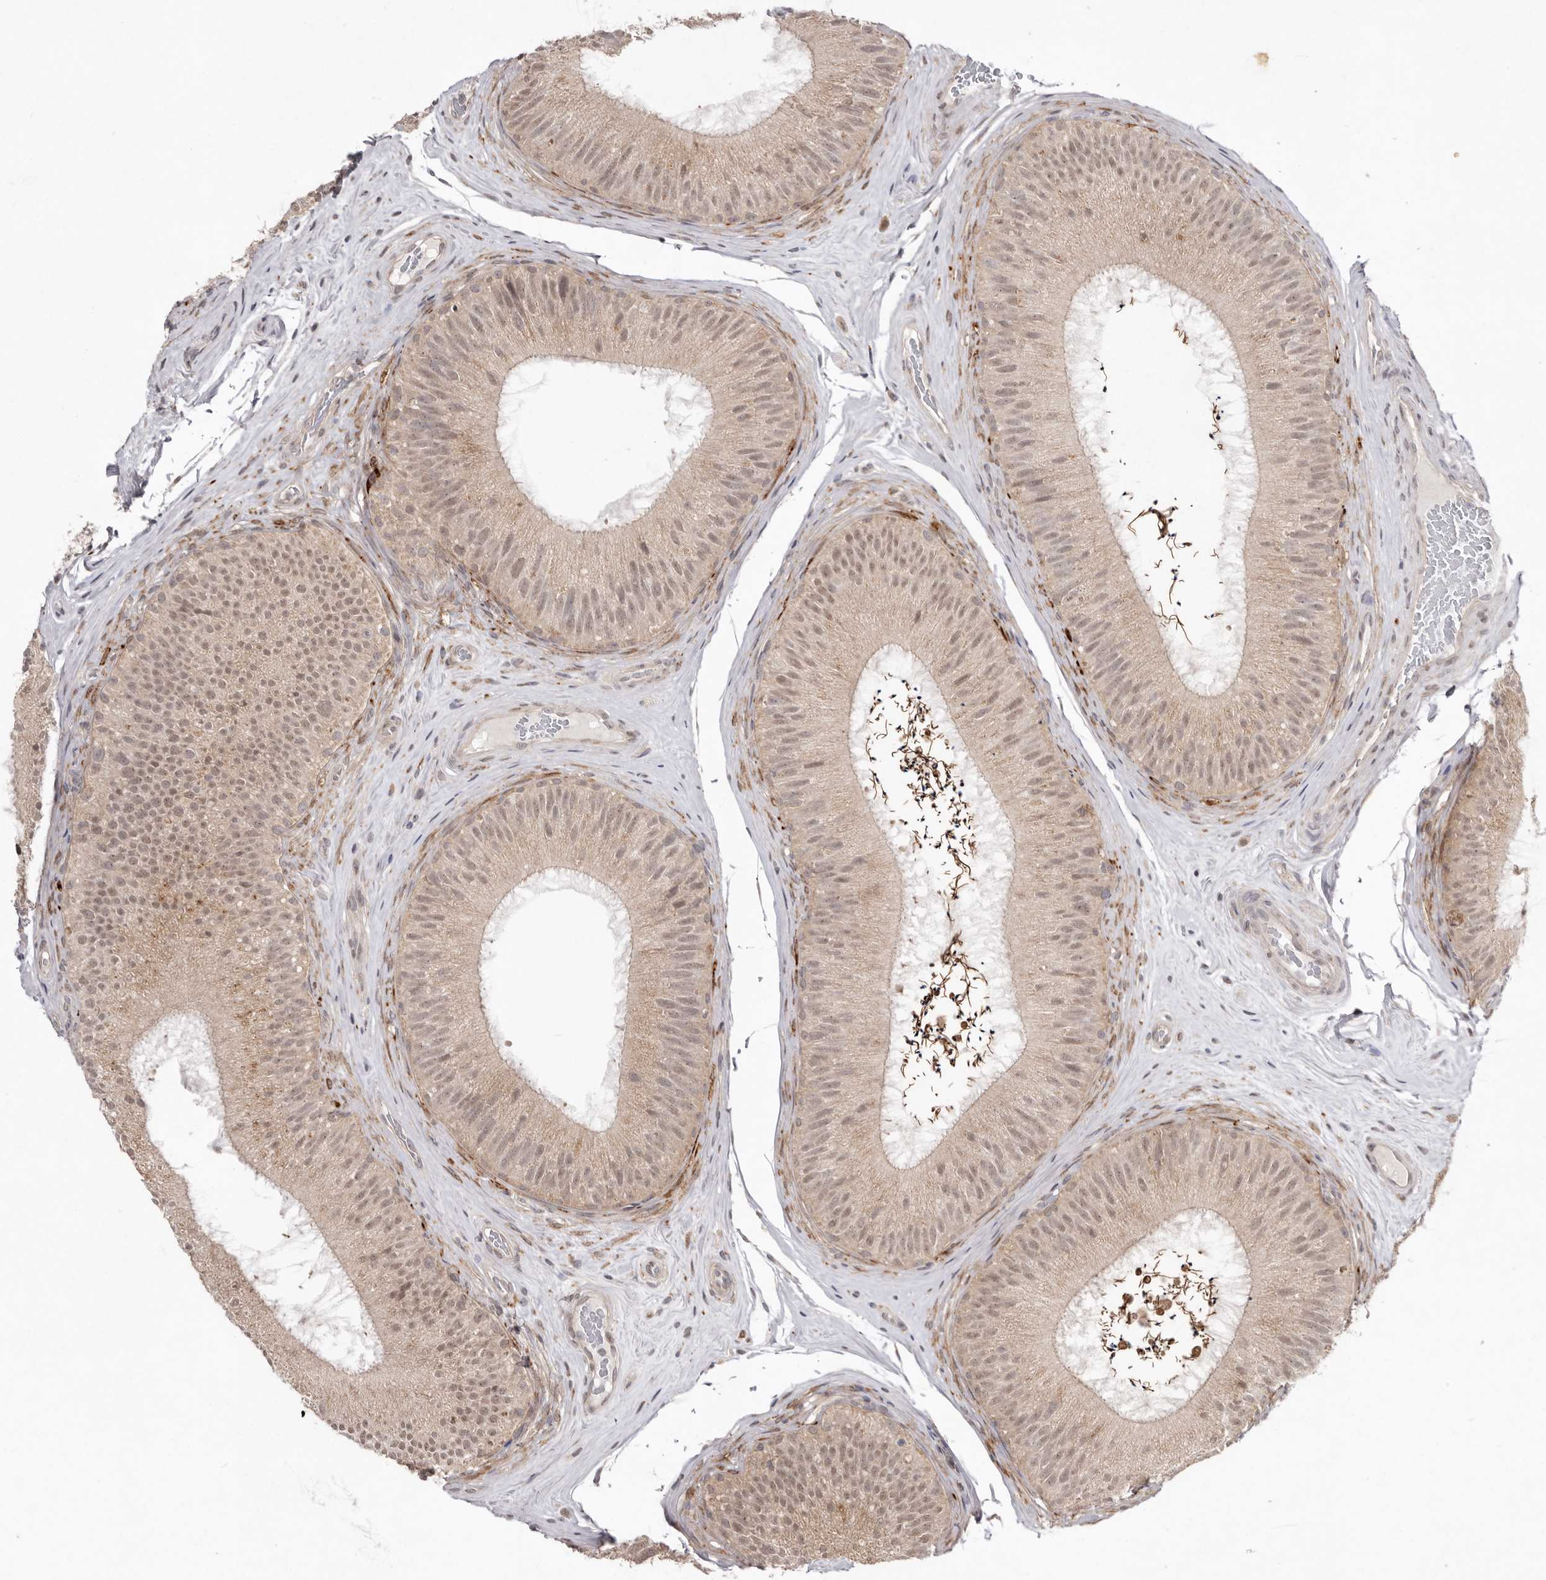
{"staining": {"intensity": "moderate", "quantity": ">75%", "location": "cytoplasmic/membranous,nuclear"}, "tissue": "epididymis", "cell_type": "Glandular cells", "image_type": "normal", "snomed": [{"axis": "morphology", "description": "Normal tissue, NOS"}, {"axis": "topography", "description": "Epididymis"}], "caption": "High-magnification brightfield microscopy of normal epididymis stained with DAB (3,3'-diaminobenzidine) (brown) and counterstained with hematoxylin (blue). glandular cells exhibit moderate cytoplasmic/membranous,nuclear expression is appreciated in approximately>75% of cells. Using DAB (3,3'-diaminobenzidine) (brown) and hematoxylin (blue) stains, captured at high magnification using brightfield microscopy.", "gene": "NSUN4", "patient": {"sex": "male", "age": 45}}